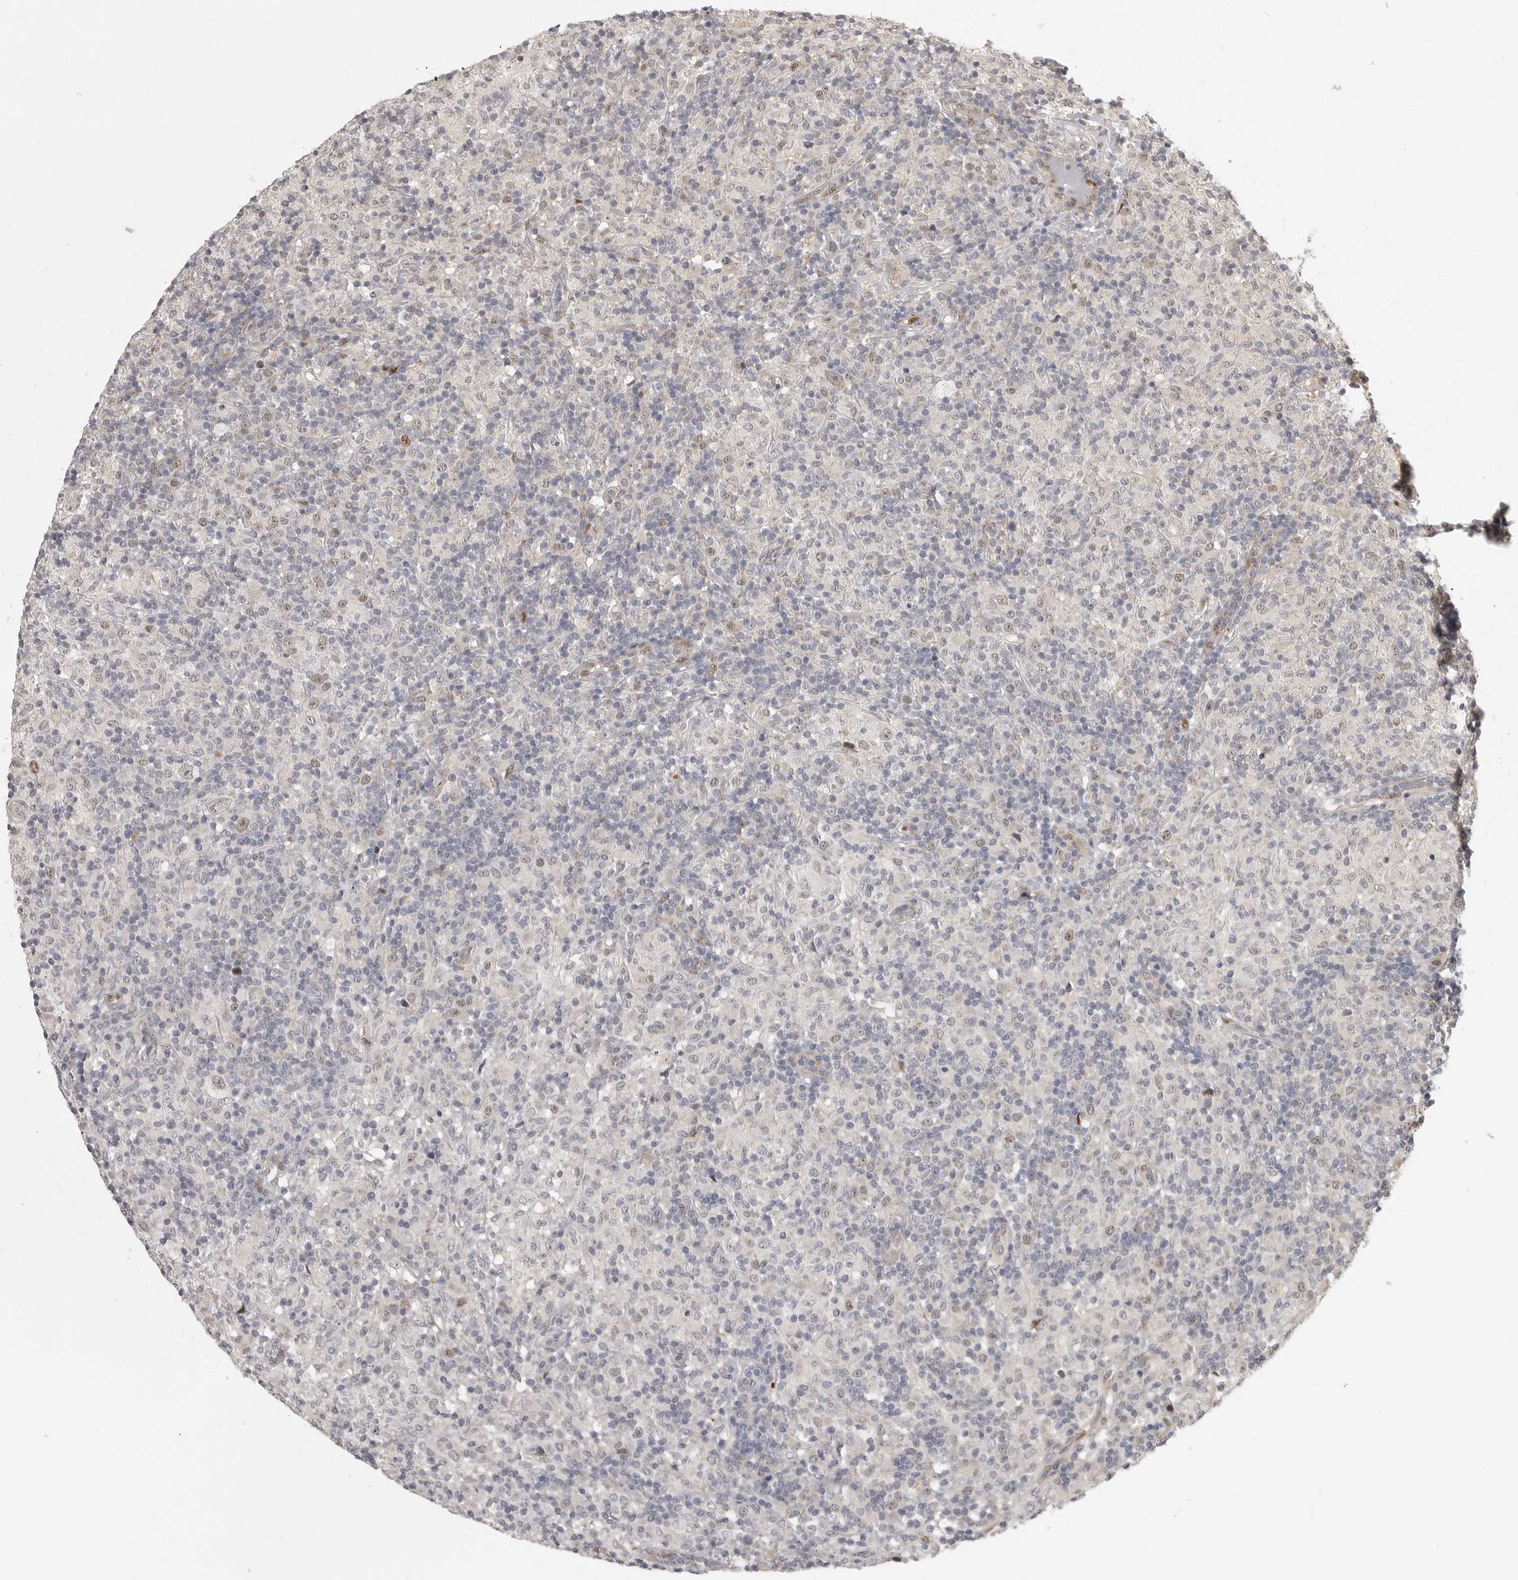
{"staining": {"intensity": "weak", "quantity": ">75%", "location": "nuclear"}, "tissue": "lymphoma", "cell_type": "Tumor cells", "image_type": "cancer", "snomed": [{"axis": "morphology", "description": "Hodgkin's disease, NOS"}, {"axis": "topography", "description": "Lymph node"}], "caption": "IHC histopathology image of neoplastic tissue: Hodgkin's disease stained using immunohistochemistry displays low levels of weak protein expression localized specifically in the nuclear of tumor cells, appearing as a nuclear brown color.", "gene": "POLE2", "patient": {"sex": "male", "age": 70}}